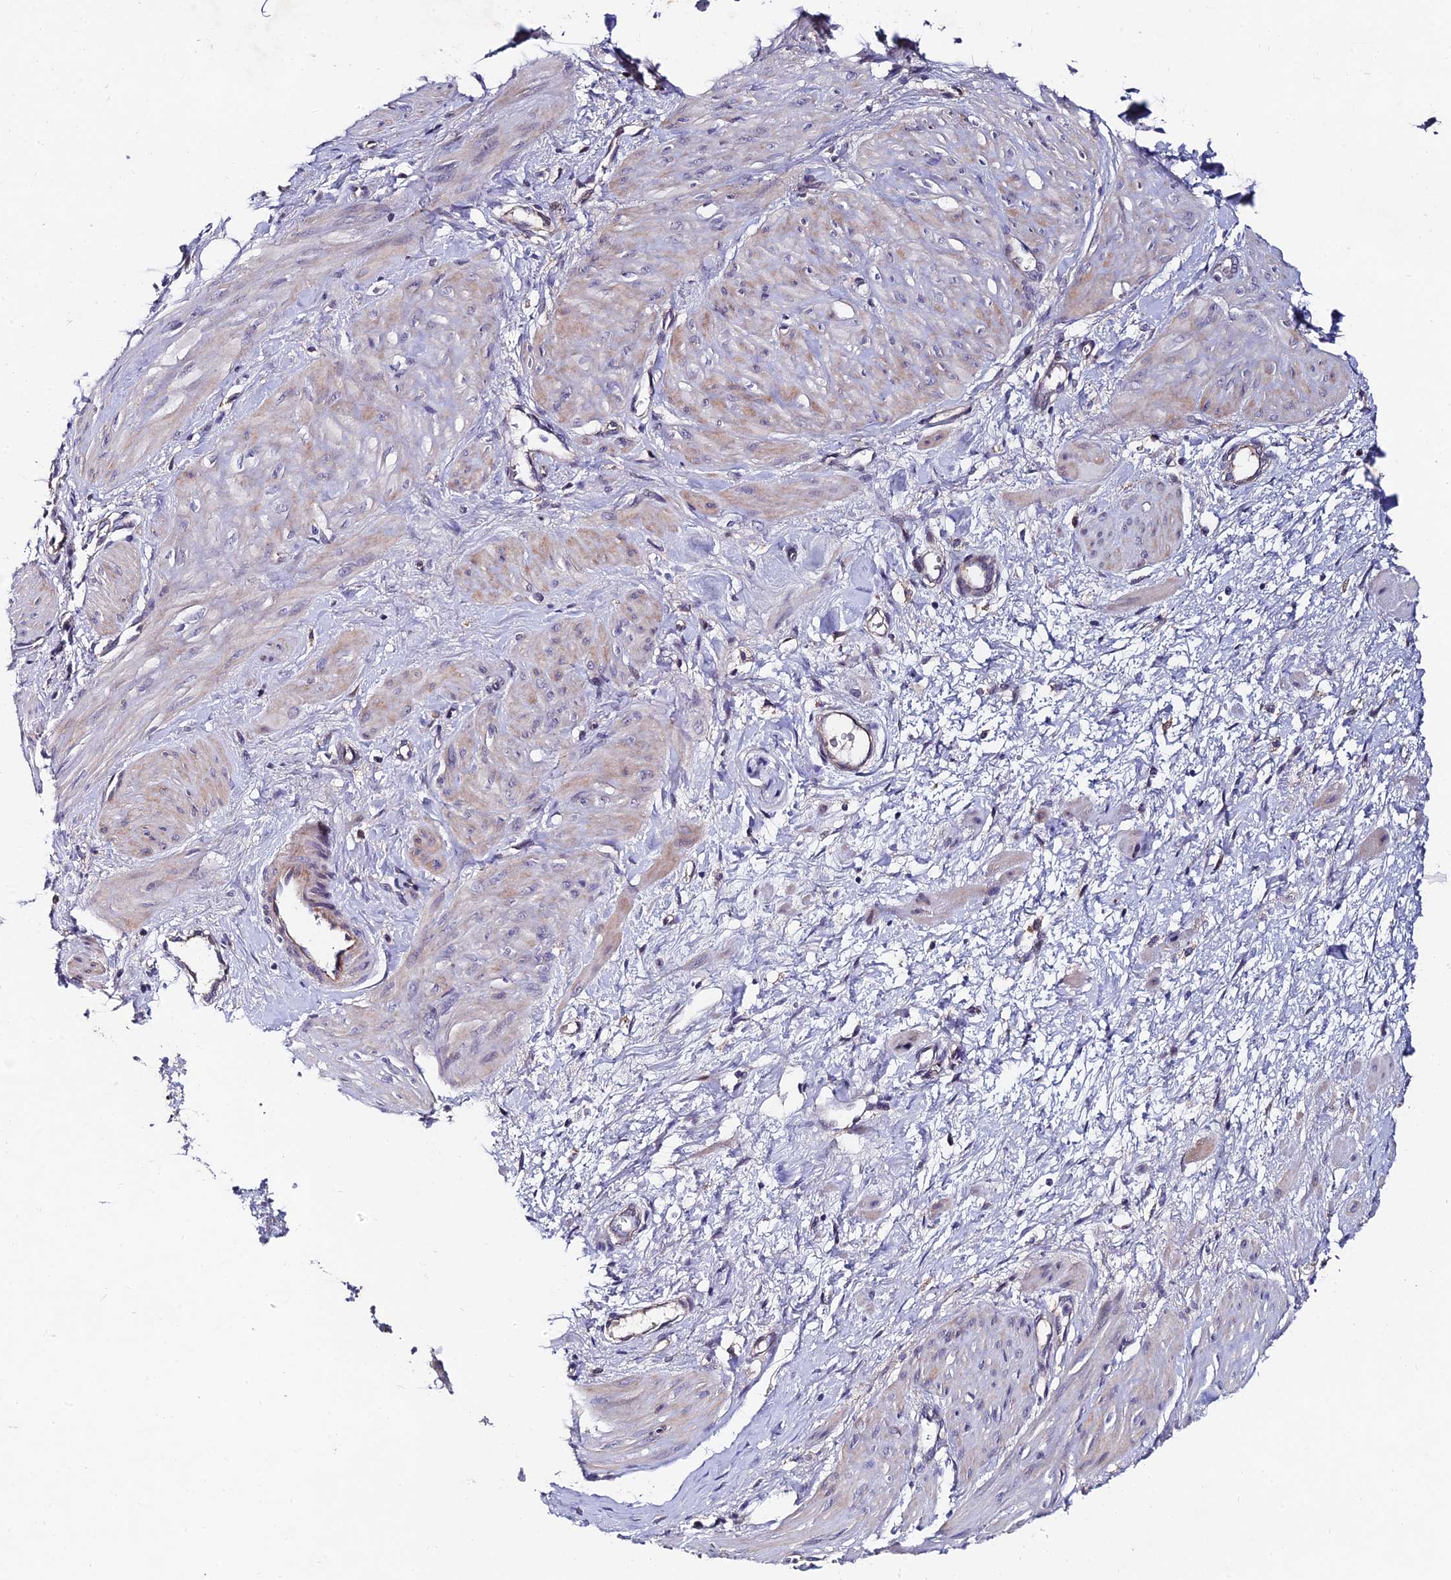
{"staining": {"intensity": "weak", "quantity": "25%-75%", "location": "cytoplasmic/membranous"}, "tissue": "smooth muscle", "cell_type": "Smooth muscle cells", "image_type": "normal", "snomed": [{"axis": "morphology", "description": "Normal tissue, NOS"}, {"axis": "topography", "description": "Endometrium"}], "caption": "Immunohistochemistry micrograph of unremarkable smooth muscle stained for a protein (brown), which shows low levels of weak cytoplasmic/membranous expression in approximately 25%-75% of smooth muscle cells.", "gene": "TRIM24", "patient": {"sex": "female", "age": 33}}